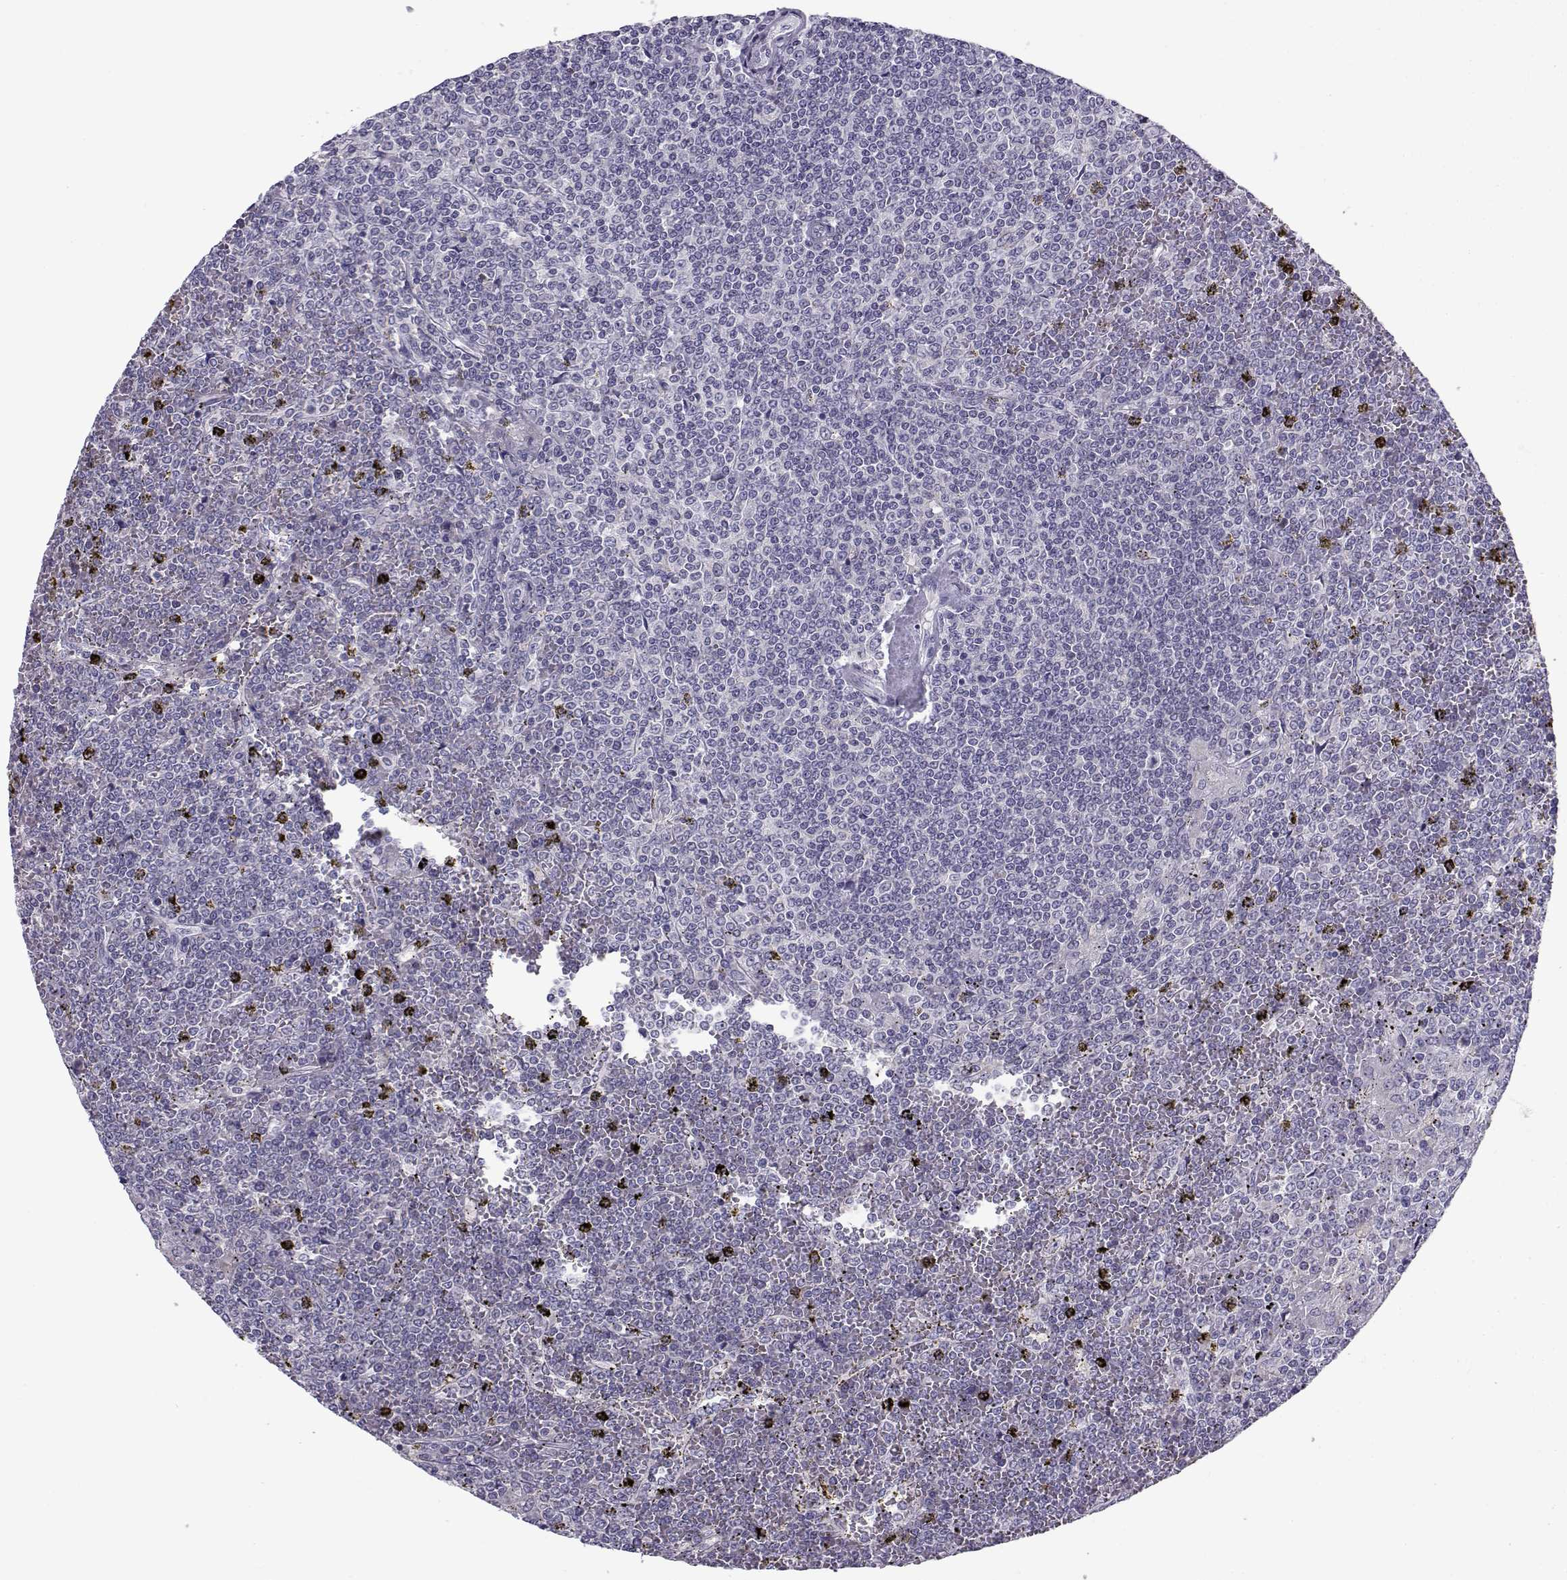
{"staining": {"intensity": "negative", "quantity": "none", "location": "none"}, "tissue": "lymphoma", "cell_type": "Tumor cells", "image_type": "cancer", "snomed": [{"axis": "morphology", "description": "Malignant lymphoma, non-Hodgkin's type, Low grade"}, {"axis": "topography", "description": "Spleen"}], "caption": "The immunohistochemistry (IHC) image has no significant expression in tumor cells of lymphoma tissue.", "gene": "FAM166A", "patient": {"sex": "female", "age": 19}}